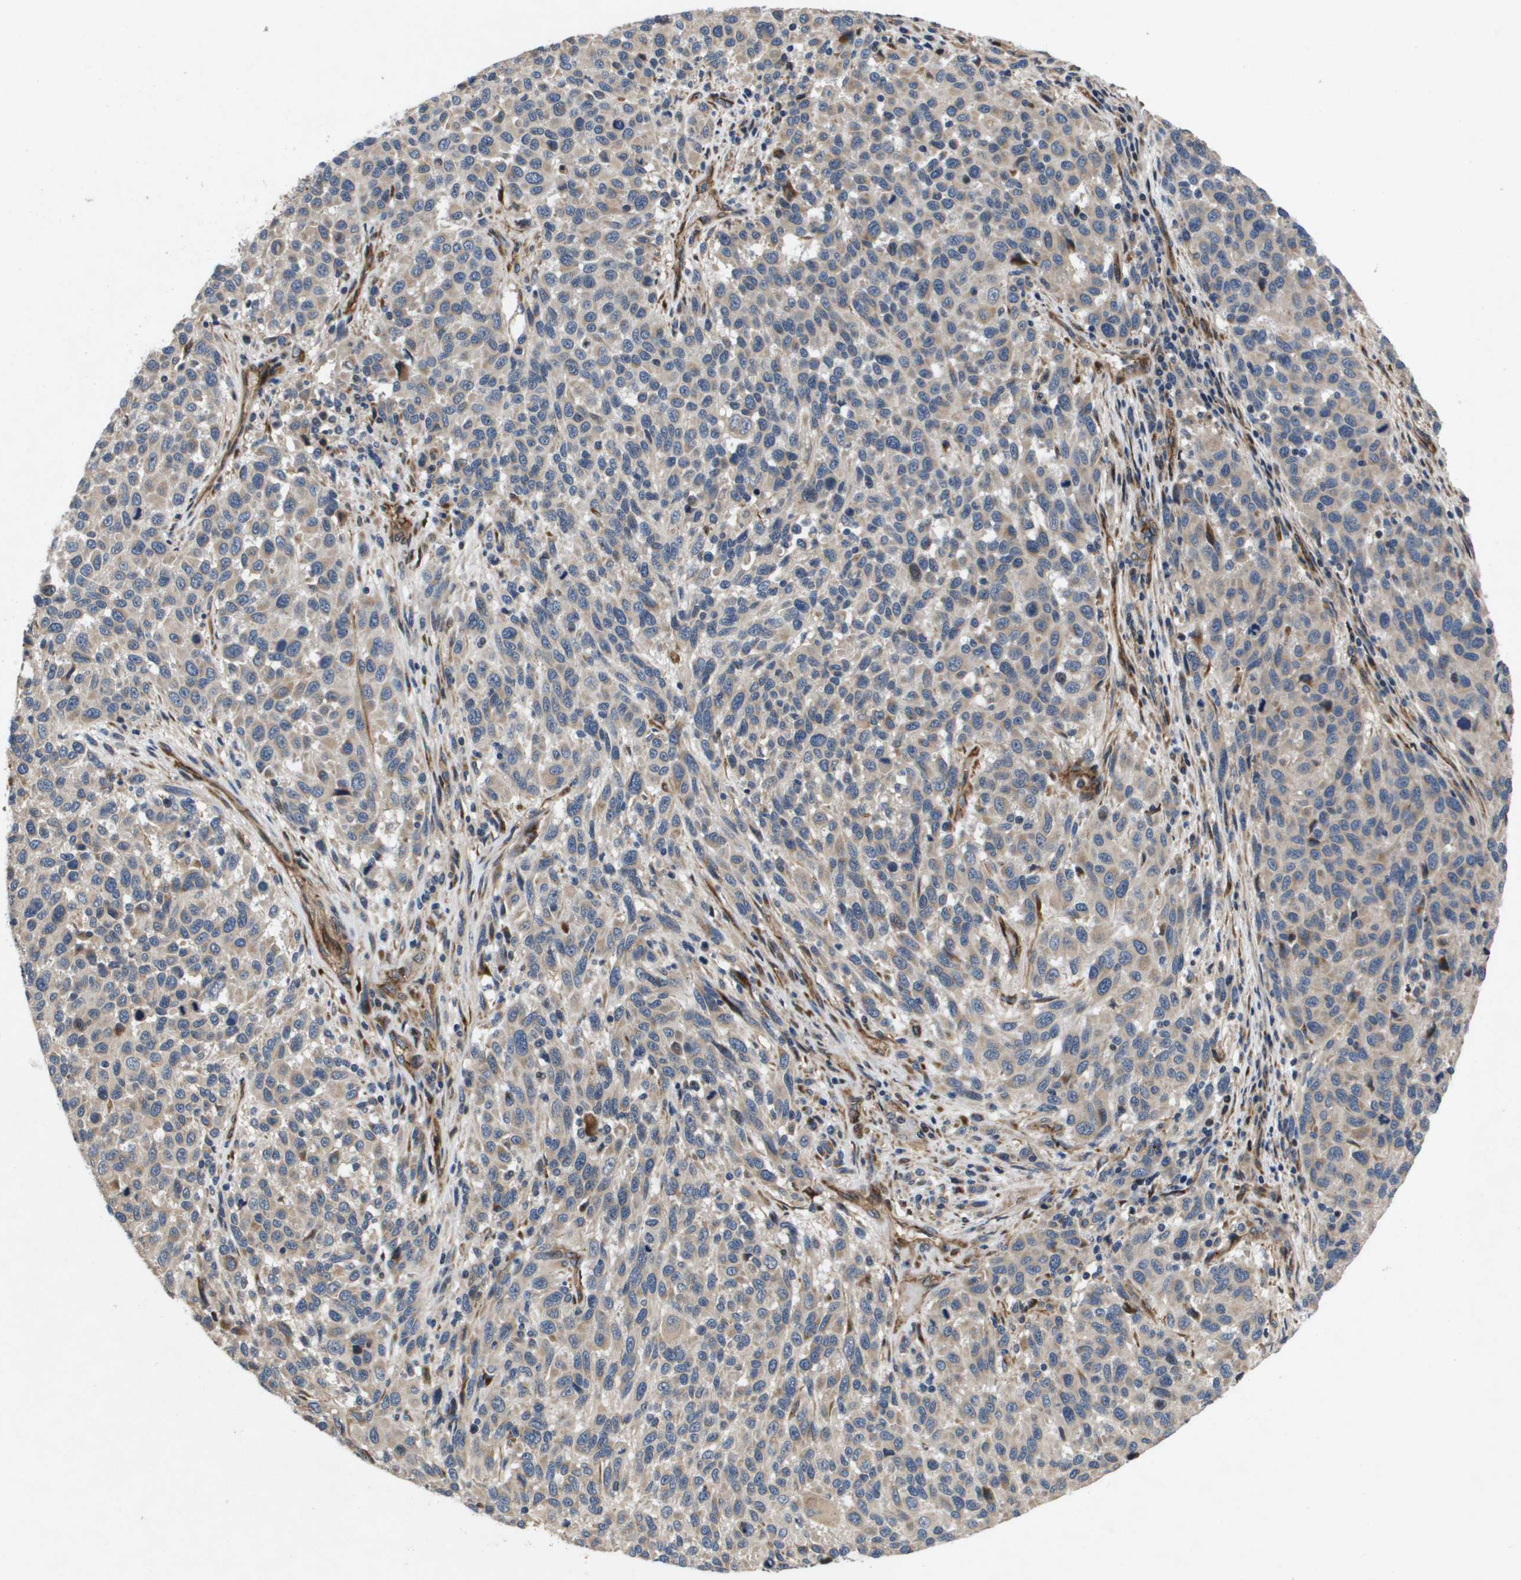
{"staining": {"intensity": "weak", "quantity": "<25%", "location": "cytoplasmic/membranous"}, "tissue": "melanoma", "cell_type": "Tumor cells", "image_type": "cancer", "snomed": [{"axis": "morphology", "description": "Malignant melanoma, Metastatic site"}, {"axis": "topography", "description": "Lymph node"}], "caption": "This is an immunohistochemistry (IHC) photomicrograph of human melanoma. There is no expression in tumor cells.", "gene": "ENTPD2", "patient": {"sex": "male", "age": 61}}